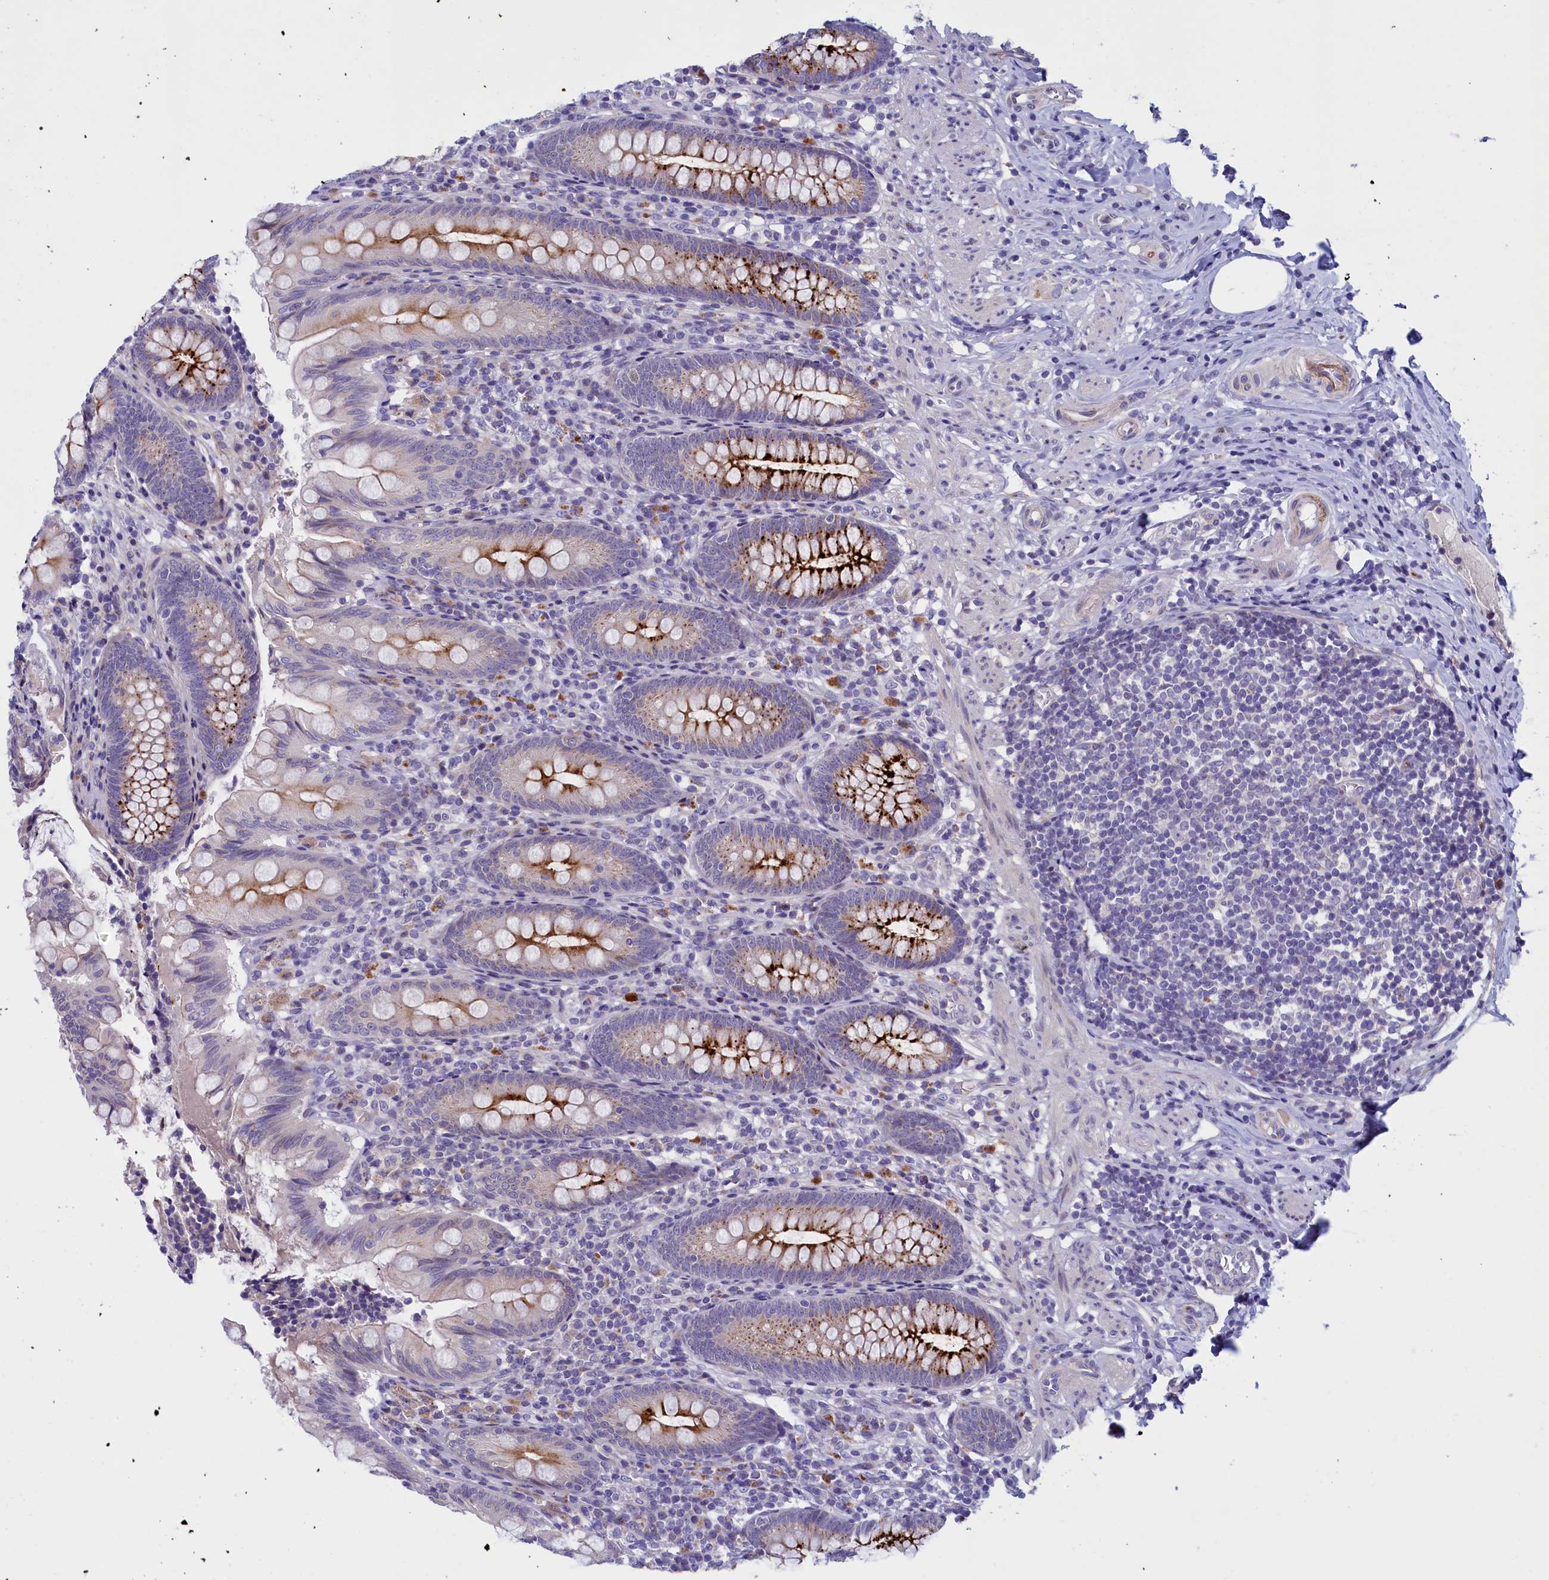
{"staining": {"intensity": "strong", "quantity": "25%-75%", "location": "cytoplasmic/membranous"}, "tissue": "appendix", "cell_type": "Glandular cells", "image_type": "normal", "snomed": [{"axis": "morphology", "description": "Normal tissue, NOS"}, {"axis": "topography", "description": "Appendix"}], "caption": "A brown stain highlights strong cytoplasmic/membranous positivity of a protein in glandular cells of unremarkable appendix. (DAB (3,3'-diaminobenzidine) = brown stain, brightfield microscopy at high magnification).", "gene": "LOXL1", "patient": {"sex": "male", "age": 55}}